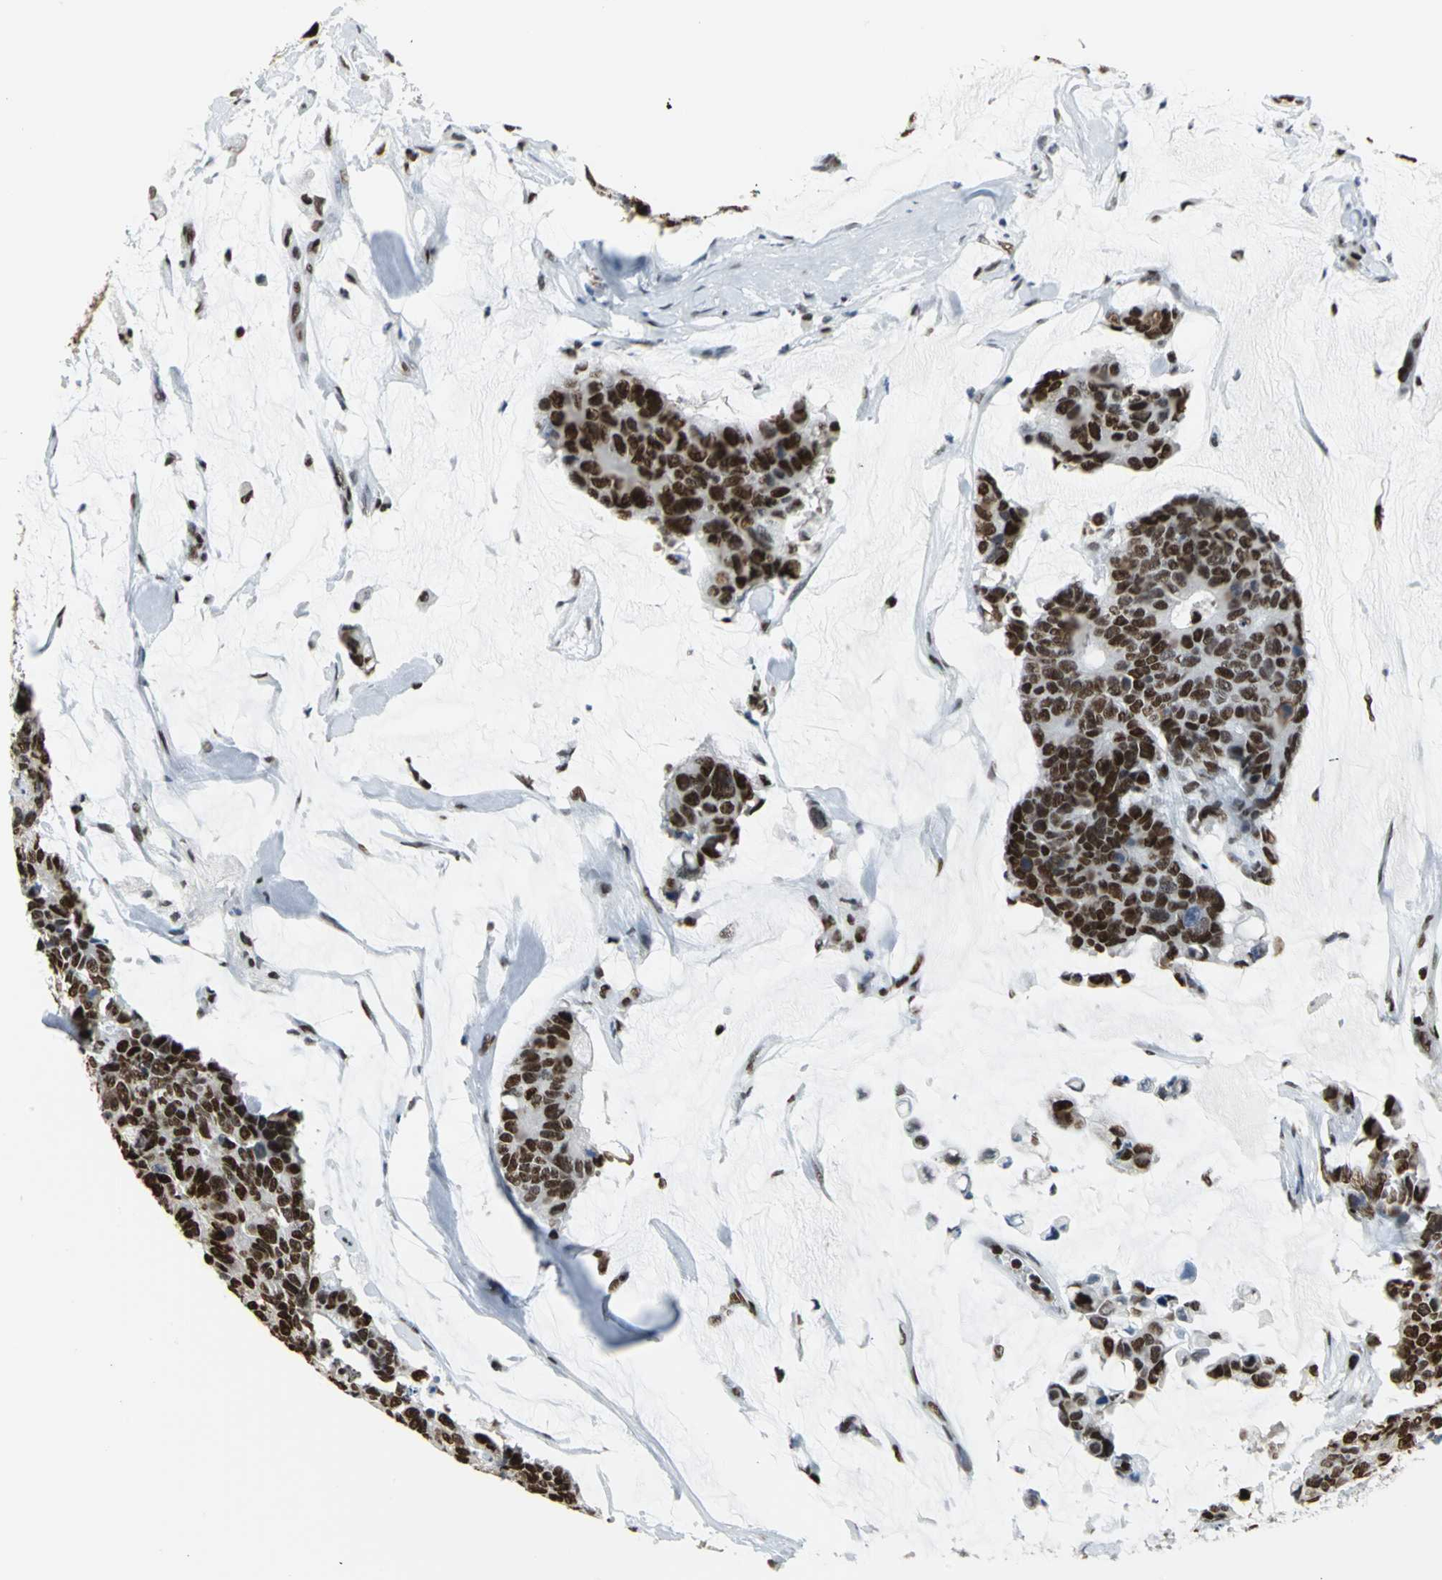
{"staining": {"intensity": "strong", "quantity": ">75%", "location": "nuclear"}, "tissue": "colorectal cancer", "cell_type": "Tumor cells", "image_type": "cancer", "snomed": [{"axis": "morphology", "description": "Adenocarcinoma, NOS"}, {"axis": "topography", "description": "Colon"}], "caption": "Immunohistochemical staining of human adenocarcinoma (colorectal) reveals strong nuclear protein staining in approximately >75% of tumor cells.", "gene": "HNRNPD", "patient": {"sex": "female", "age": 86}}